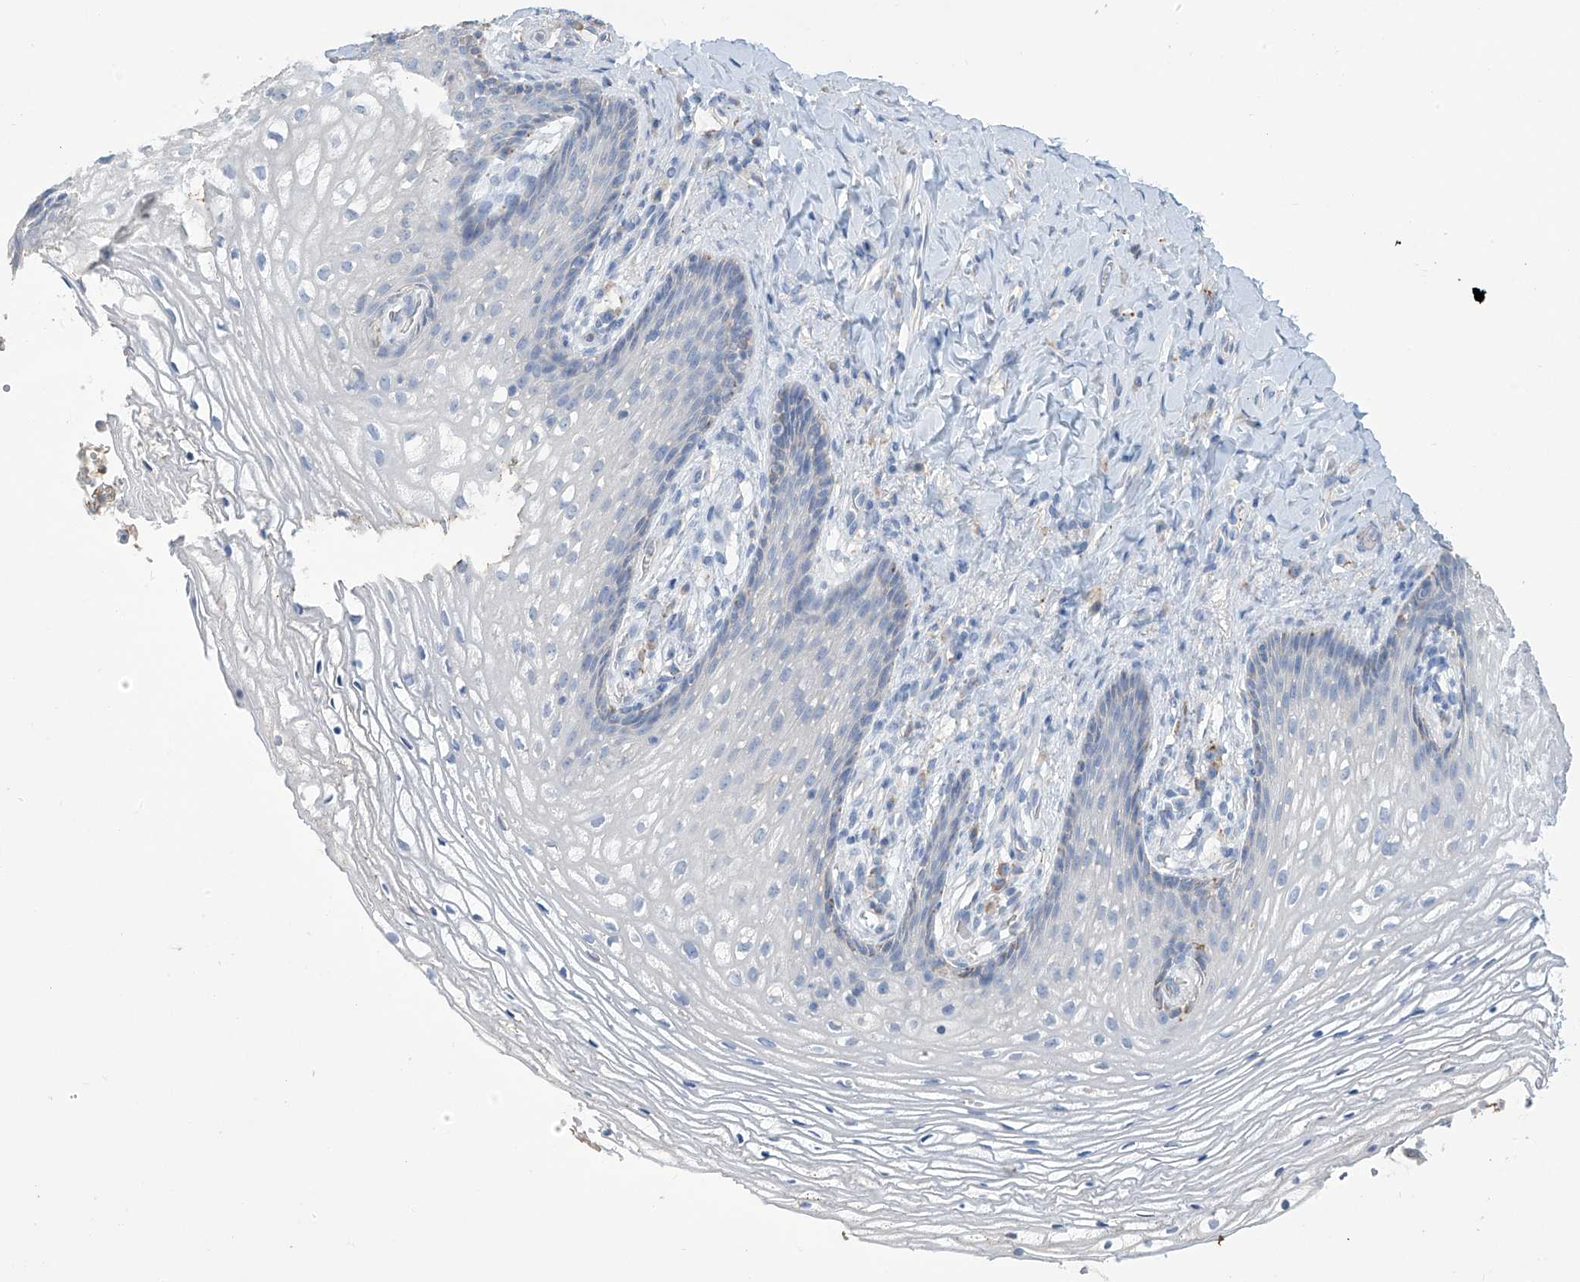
{"staining": {"intensity": "negative", "quantity": "none", "location": "none"}, "tissue": "vagina", "cell_type": "Squamous epithelial cells", "image_type": "normal", "snomed": [{"axis": "morphology", "description": "Normal tissue, NOS"}, {"axis": "topography", "description": "Vagina"}], "caption": "DAB immunohistochemical staining of normal human vagina reveals no significant positivity in squamous epithelial cells.", "gene": "OGT", "patient": {"sex": "female", "age": 60}}